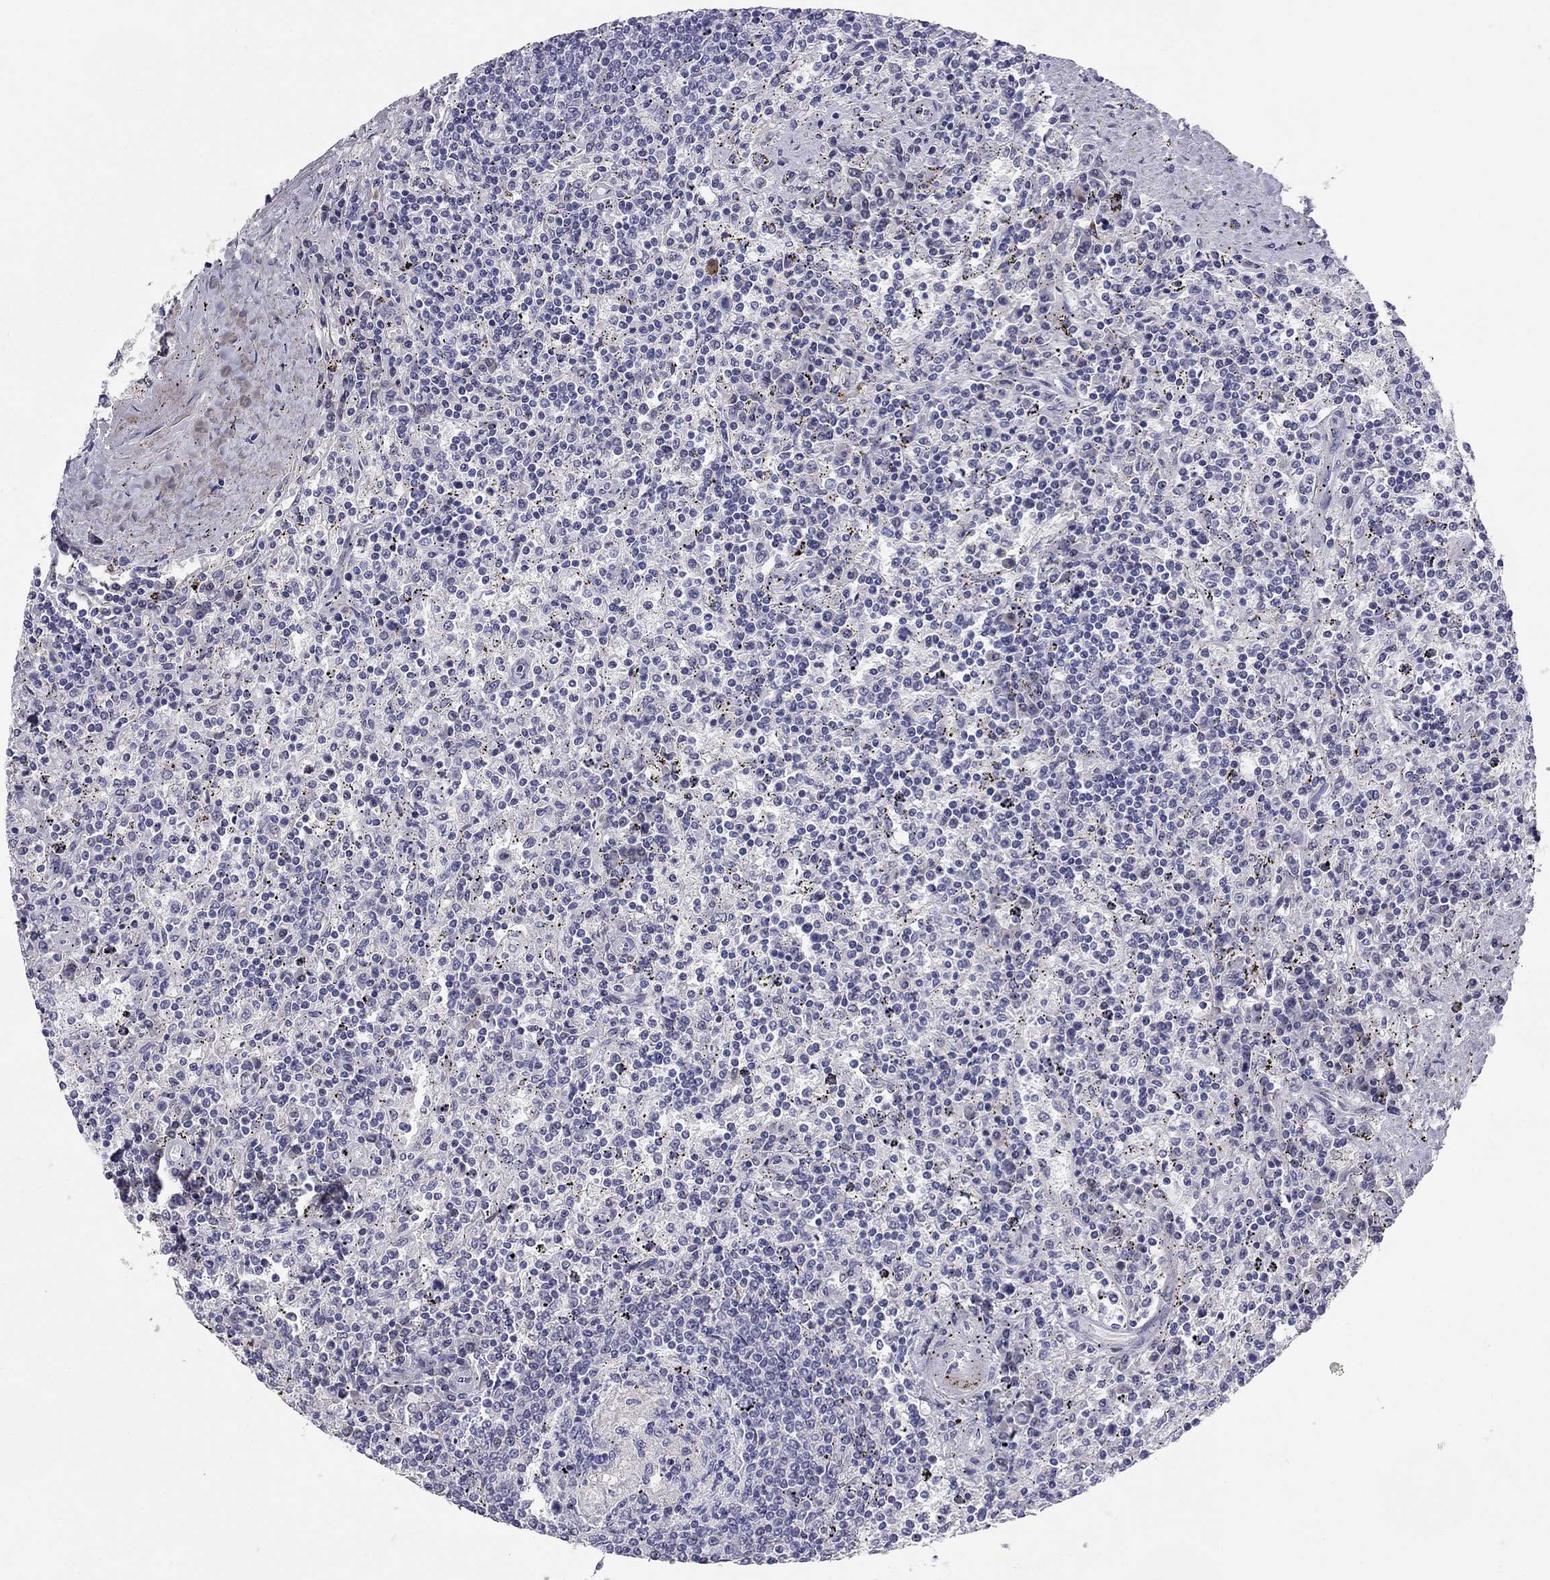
{"staining": {"intensity": "negative", "quantity": "none", "location": "none"}, "tissue": "lymphoma", "cell_type": "Tumor cells", "image_type": "cancer", "snomed": [{"axis": "morphology", "description": "Malignant lymphoma, non-Hodgkin's type, Low grade"}, {"axis": "topography", "description": "Spleen"}], "caption": "Low-grade malignant lymphoma, non-Hodgkin's type was stained to show a protein in brown. There is no significant staining in tumor cells.", "gene": "C8orf88", "patient": {"sex": "male", "age": 62}}